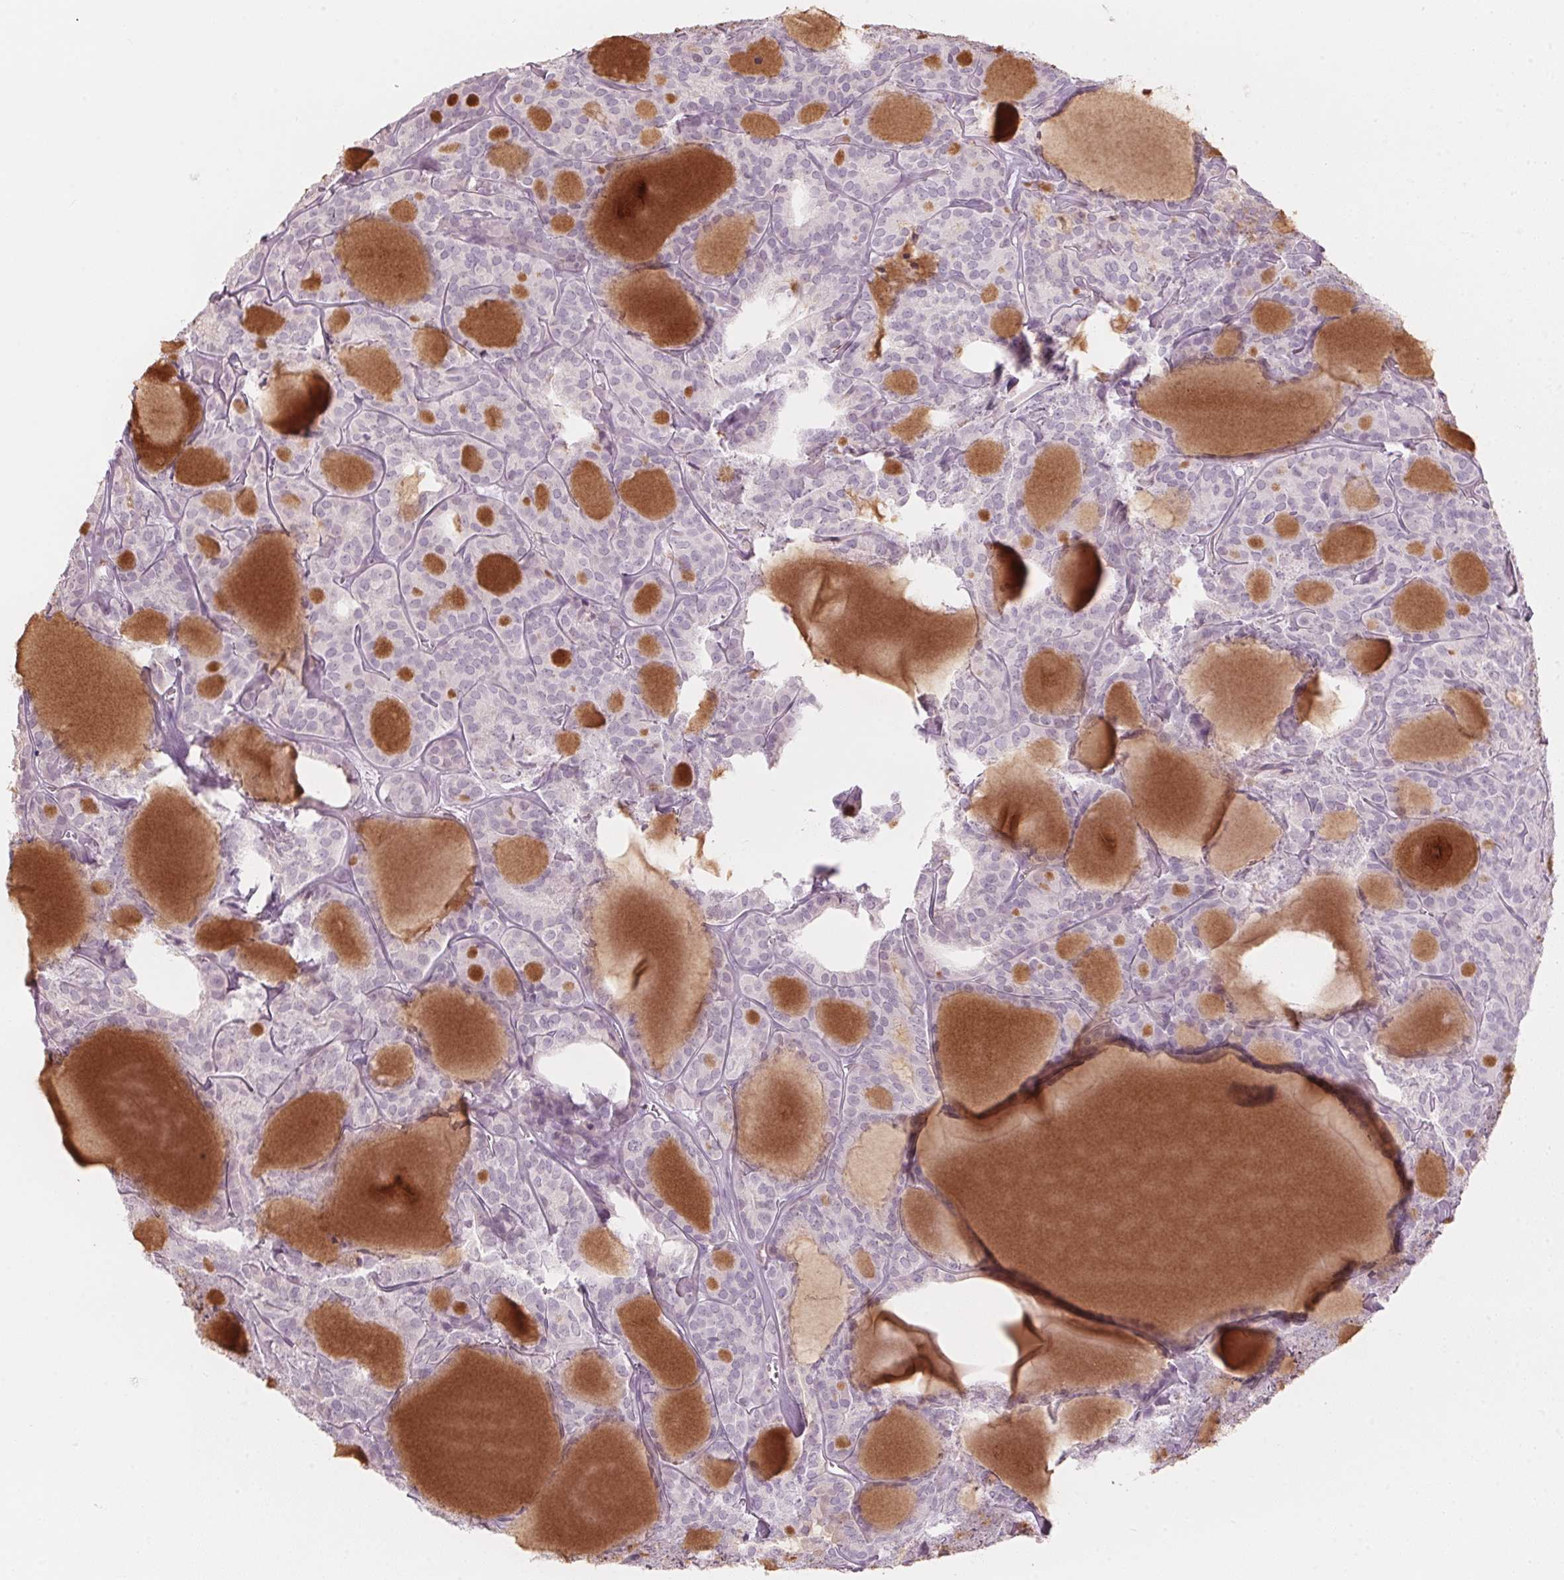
{"staining": {"intensity": "negative", "quantity": "none", "location": "none"}, "tissue": "thyroid cancer", "cell_type": "Tumor cells", "image_type": "cancer", "snomed": [{"axis": "morphology", "description": "Follicular adenoma carcinoma, NOS"}, {"axis": "topography", "description": "Thyroid gland"}], "caption": "Immunohistochemical staining of follicular adenoma carcinoma (thyroid) reveals no significant positivity in tumor cells. (DAB IHC with hematoxylin counter stain).", "gene": "SCTR", "patient": {"sex": "male", "age": 74}}